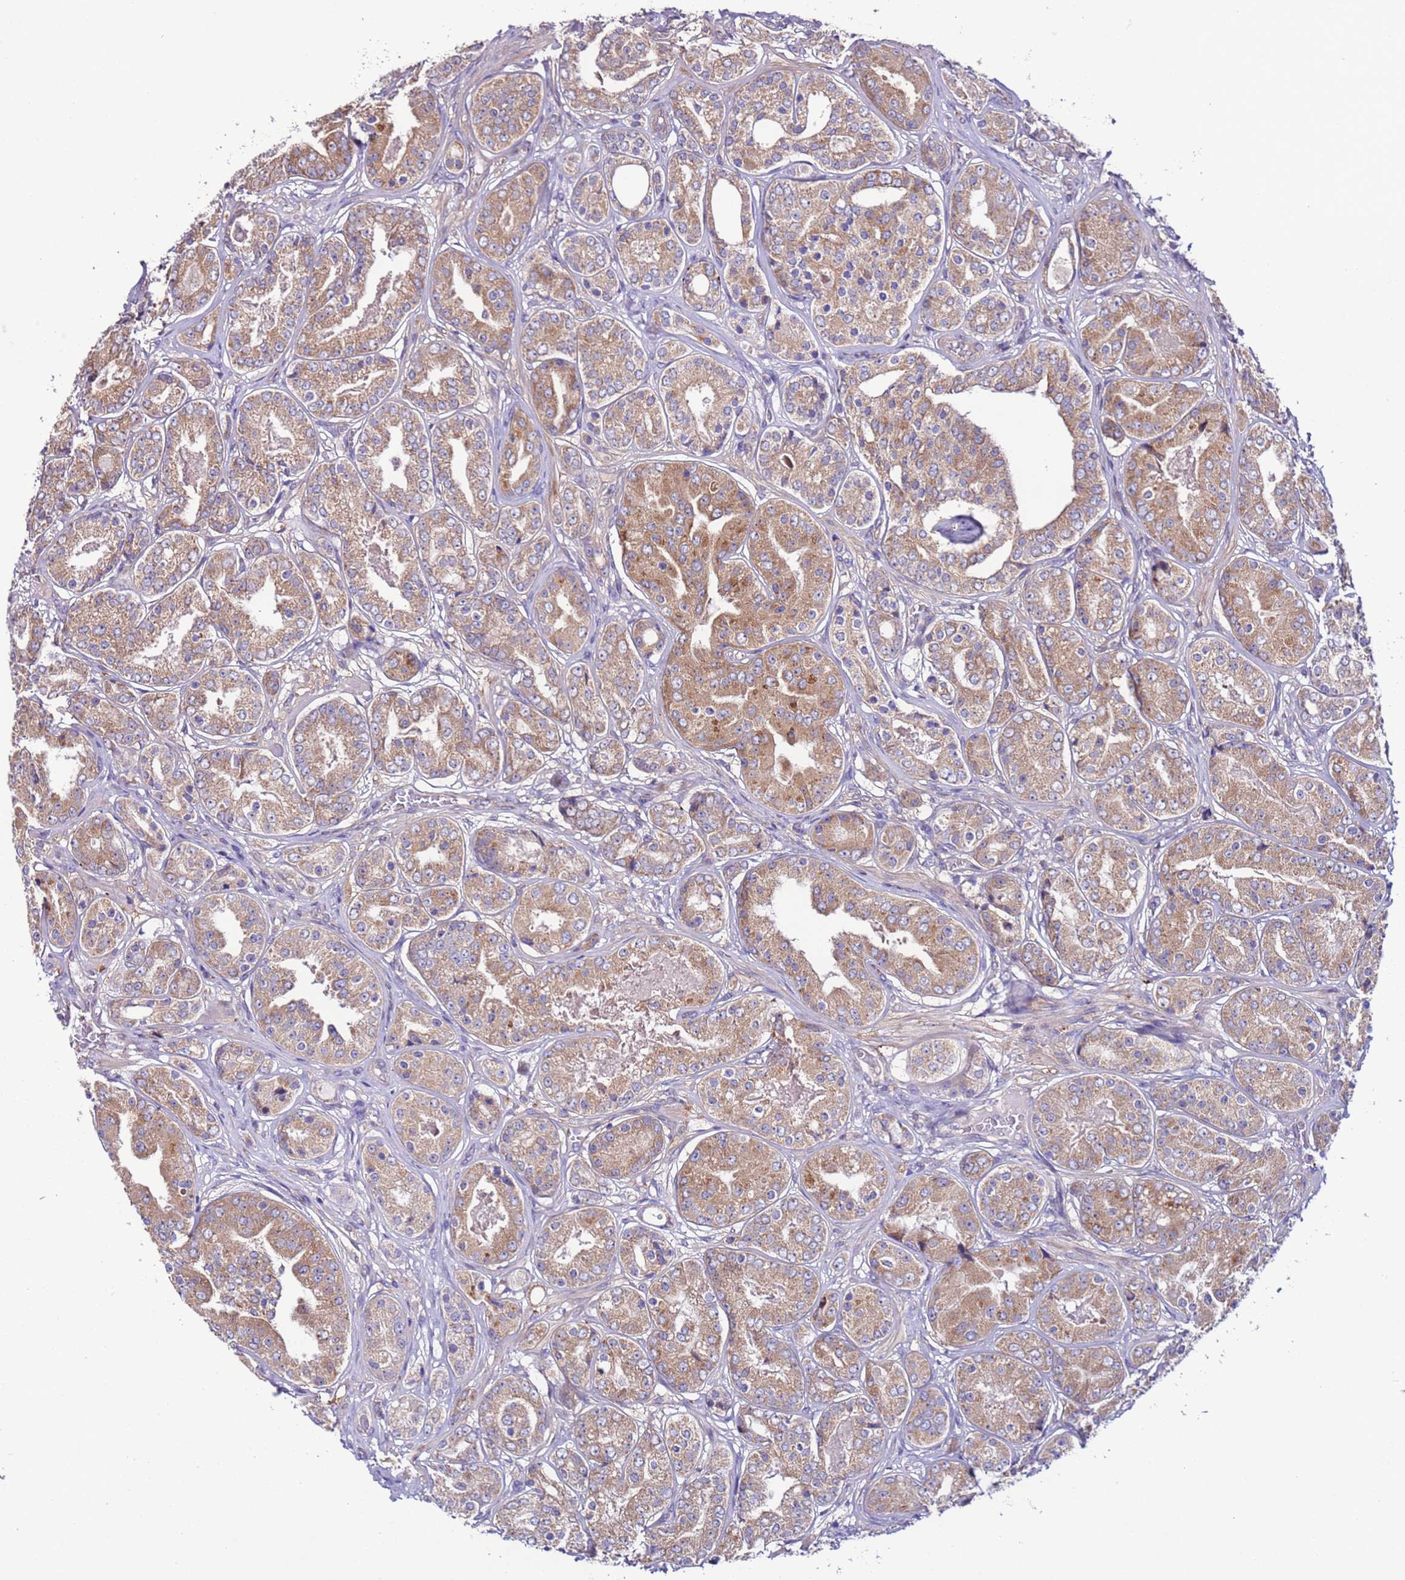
{"staining": {"intensity": "moderate", "quantity": ">75%", "location": "cytoplasmic/membranous"}, "tissue": "prostate cancer", "cell_type": "Tumor cells", "image_type": "cancer", "snomed": [{"axis": "morphology", "description": "Adenocarcinoma, High grade"}, {"axis": "topography", "description": "Prostate"}], "caption": "About >75% of tumor cells in prostate high-grade adenocarcinoma exhibit moderate cytoplasmic/membranous protein staining as visualized by brown immunohistochemical staining.", "gene": "SPCS1", "patient": {"sex": "male", "age": 63}}